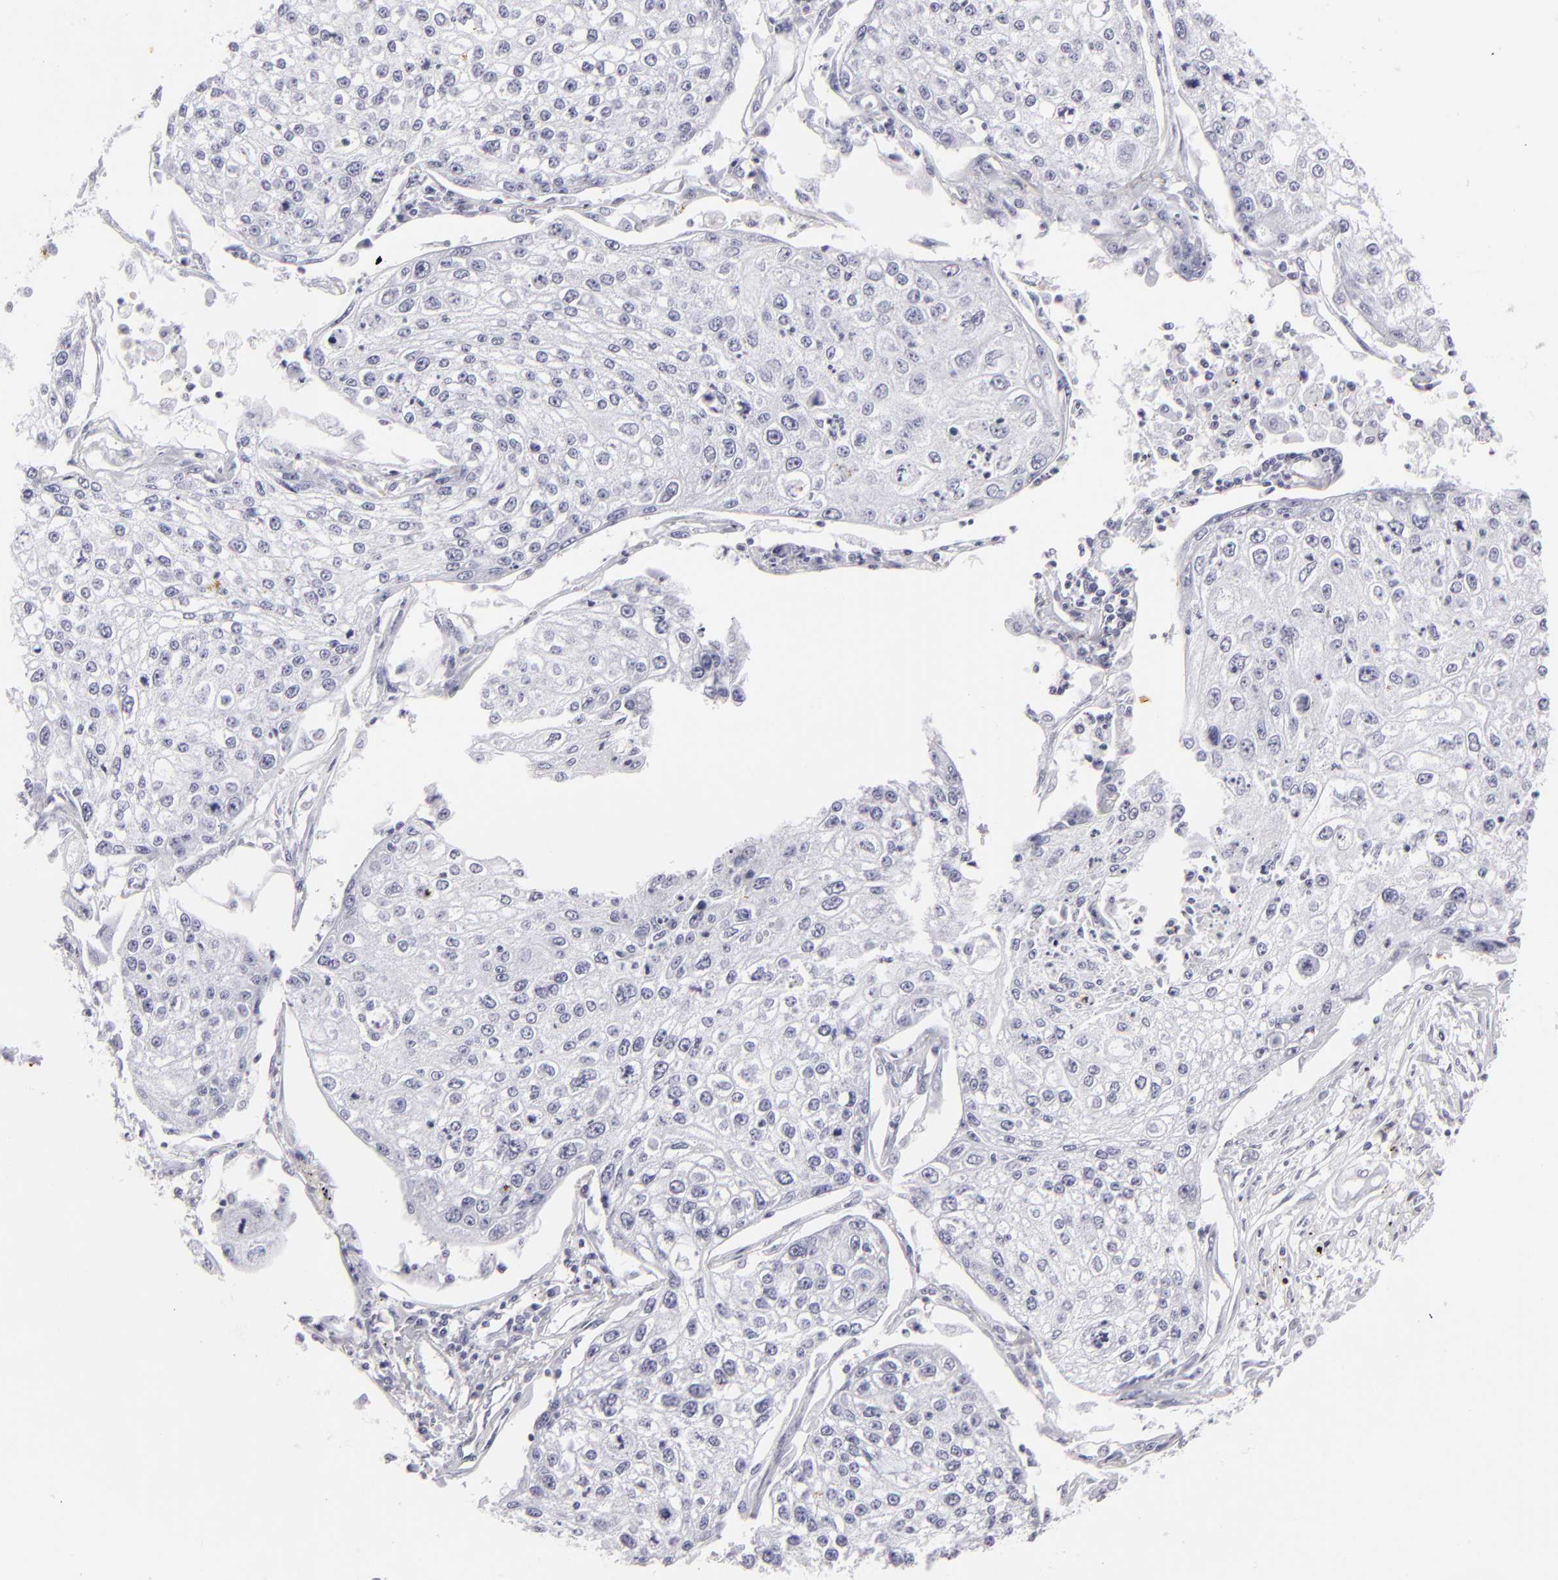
{"staining": {"intensity": "negative", "quantity": "none", "location": "none"}, "tissue": "lung cancer", "cell_type": "Tumor cells", "image_type": "cancer", "snomed": [{"axis": "morphology", "description": "Squamous cell carcinoma, NOS"}, {"axis": "topography", "description": "Lung"}], "caption": "A histopathology image of human lung cancer is negative for staining in tumor cells. (Stains: DAB (3,3'-diaminobenzidine) immunohistochemistry (IHC) with hematoxylin counter stain, Microscopy: brightfield microscopy at high magnification).", "gene": "KRT1", "patient": {"sex": "male", "age": 75}}